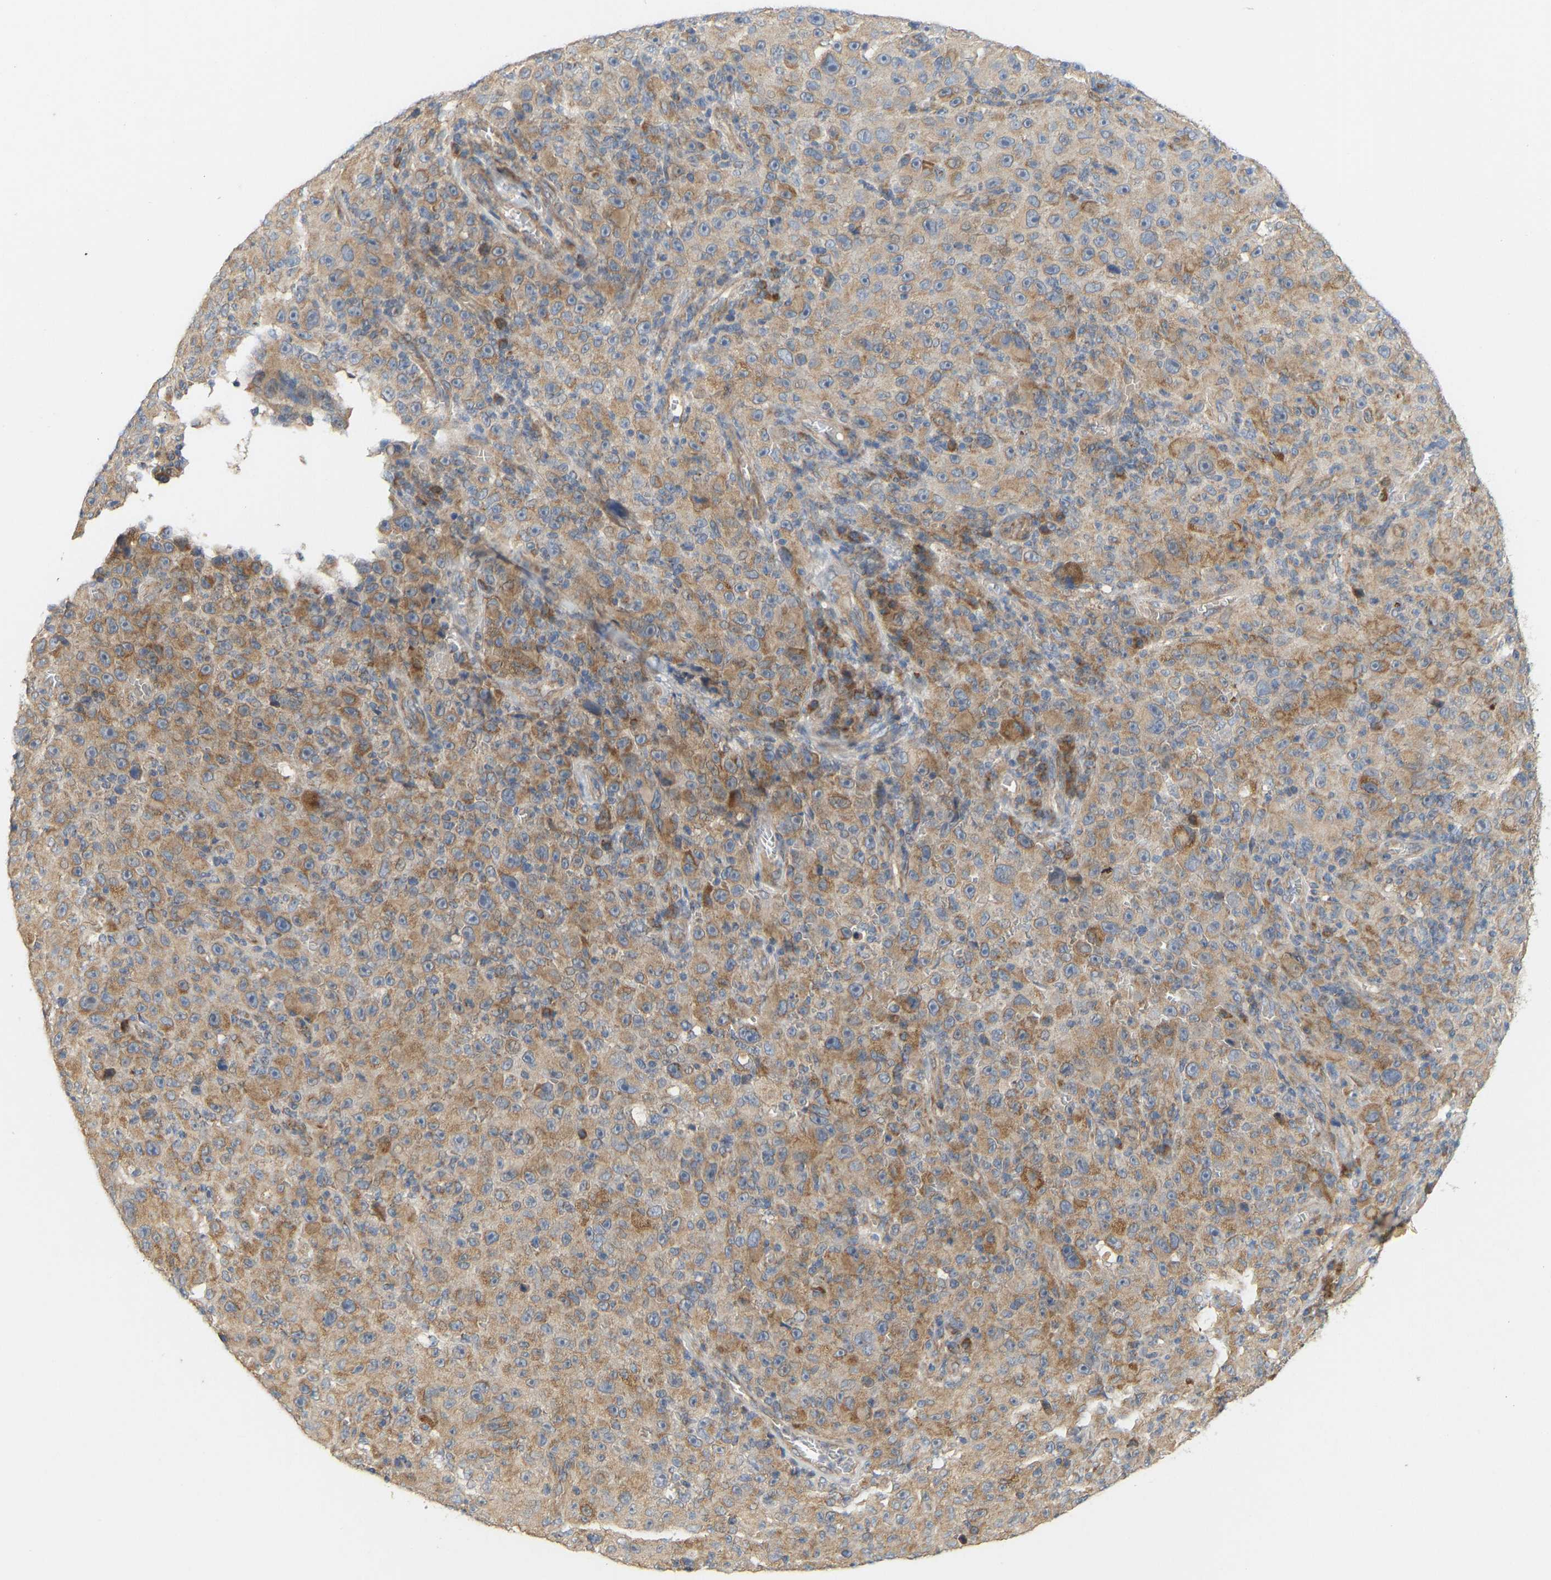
{"staining": {"intensity": "moderate", "quantity": "25%-75%", "location": "cytoplasmic/membranous"}, "tissue": "melanoma", "cell_type": "Tumor cells", "image_type": "cancer", "snomed": [{"axis": "morphology", "description": "Malignant melanoma, NOS"}, {"axis": "topography", "description": "Skin"}], "caption": "Immunohistochemical staining of human malignant melanoma demonstrates moderate cytoplasmic/membranous protein staining in about 25%-75% of tumor cells.", "gene": "HACD2", "patient": {"sex": "female", "age": 82}}